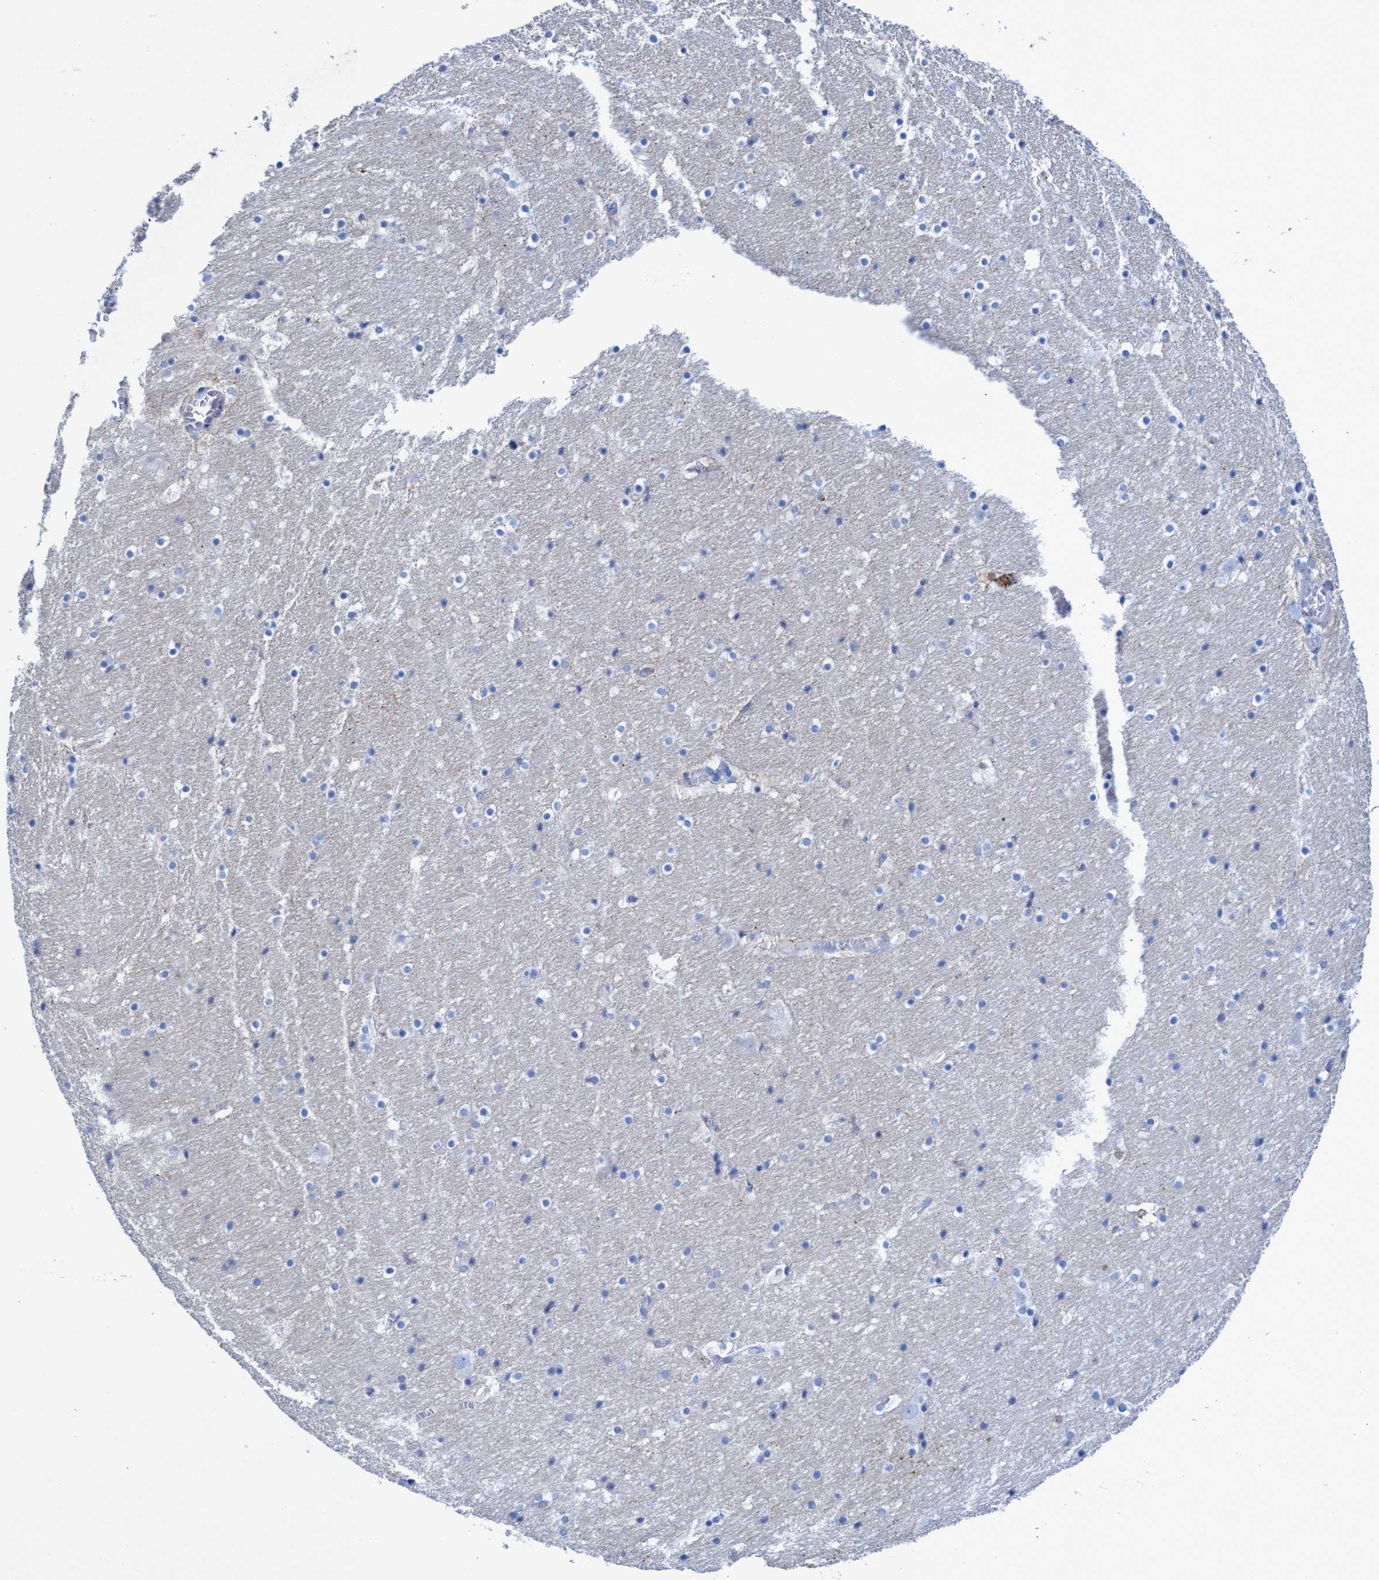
{"staining": {"intensity": "negative", "quantity": "none", "location": "none"}, "tissue": "hippocampus", "cell_type": "Glial cells", "image_type": "normal", "snomed": [{"axis": "morphology", "description": "Normal tissue, NOS"}, {"axis": "topography", "description": "Hippocampus"}], "caption": "The IHC micrograph has no significant expression in glial cells of hippocampus. Nuclei are stained in blue.", "gene": "PLPPR1", "patient": {"sex": "male", "age": 45}}